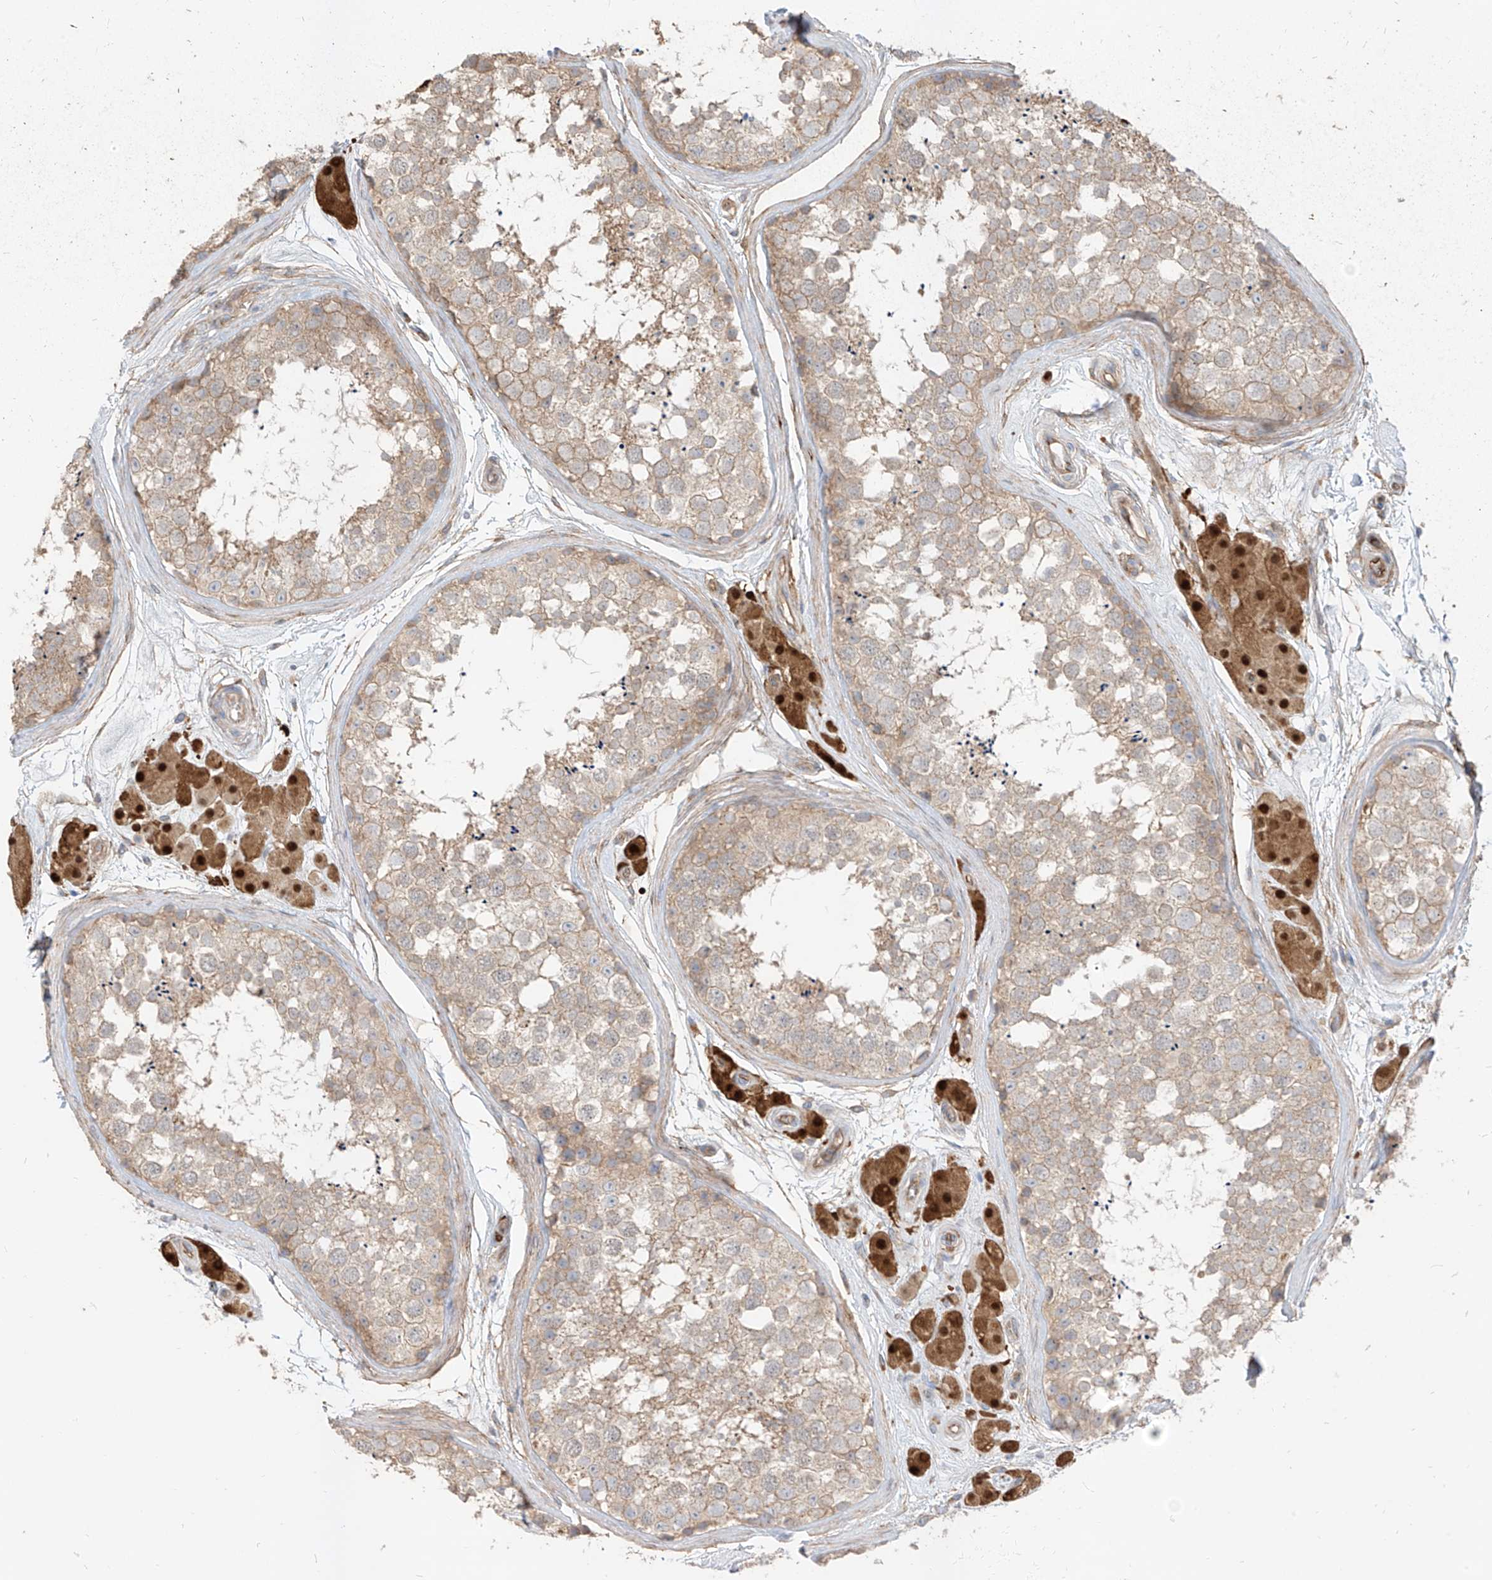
{"staining": {"intensity": "weak", "quantity": "25%-75%", "location": "cytoplasmic/membranous"}, "tissue": "testis", "cell_type": "Cells in seminiferous ducts", "image_type": "normal", "snomed": [{"axis": "morphology", "description": "Normal tissue, NOS"}, {"axis": "topography", "description": "Testis"}], "caption": "Protein staining by immunohistochemistry exhibits weak cytoplasmic/membranous staining in approximately 25%-75% of cells in seminiferous ducts in normal testis. Using DAB (brown) and hematoxylin (blue) stains, captured at high magnification using brightfield microscopy.", "gene": "EPHX4", "patient": {"sex": "male", "age": 56}}